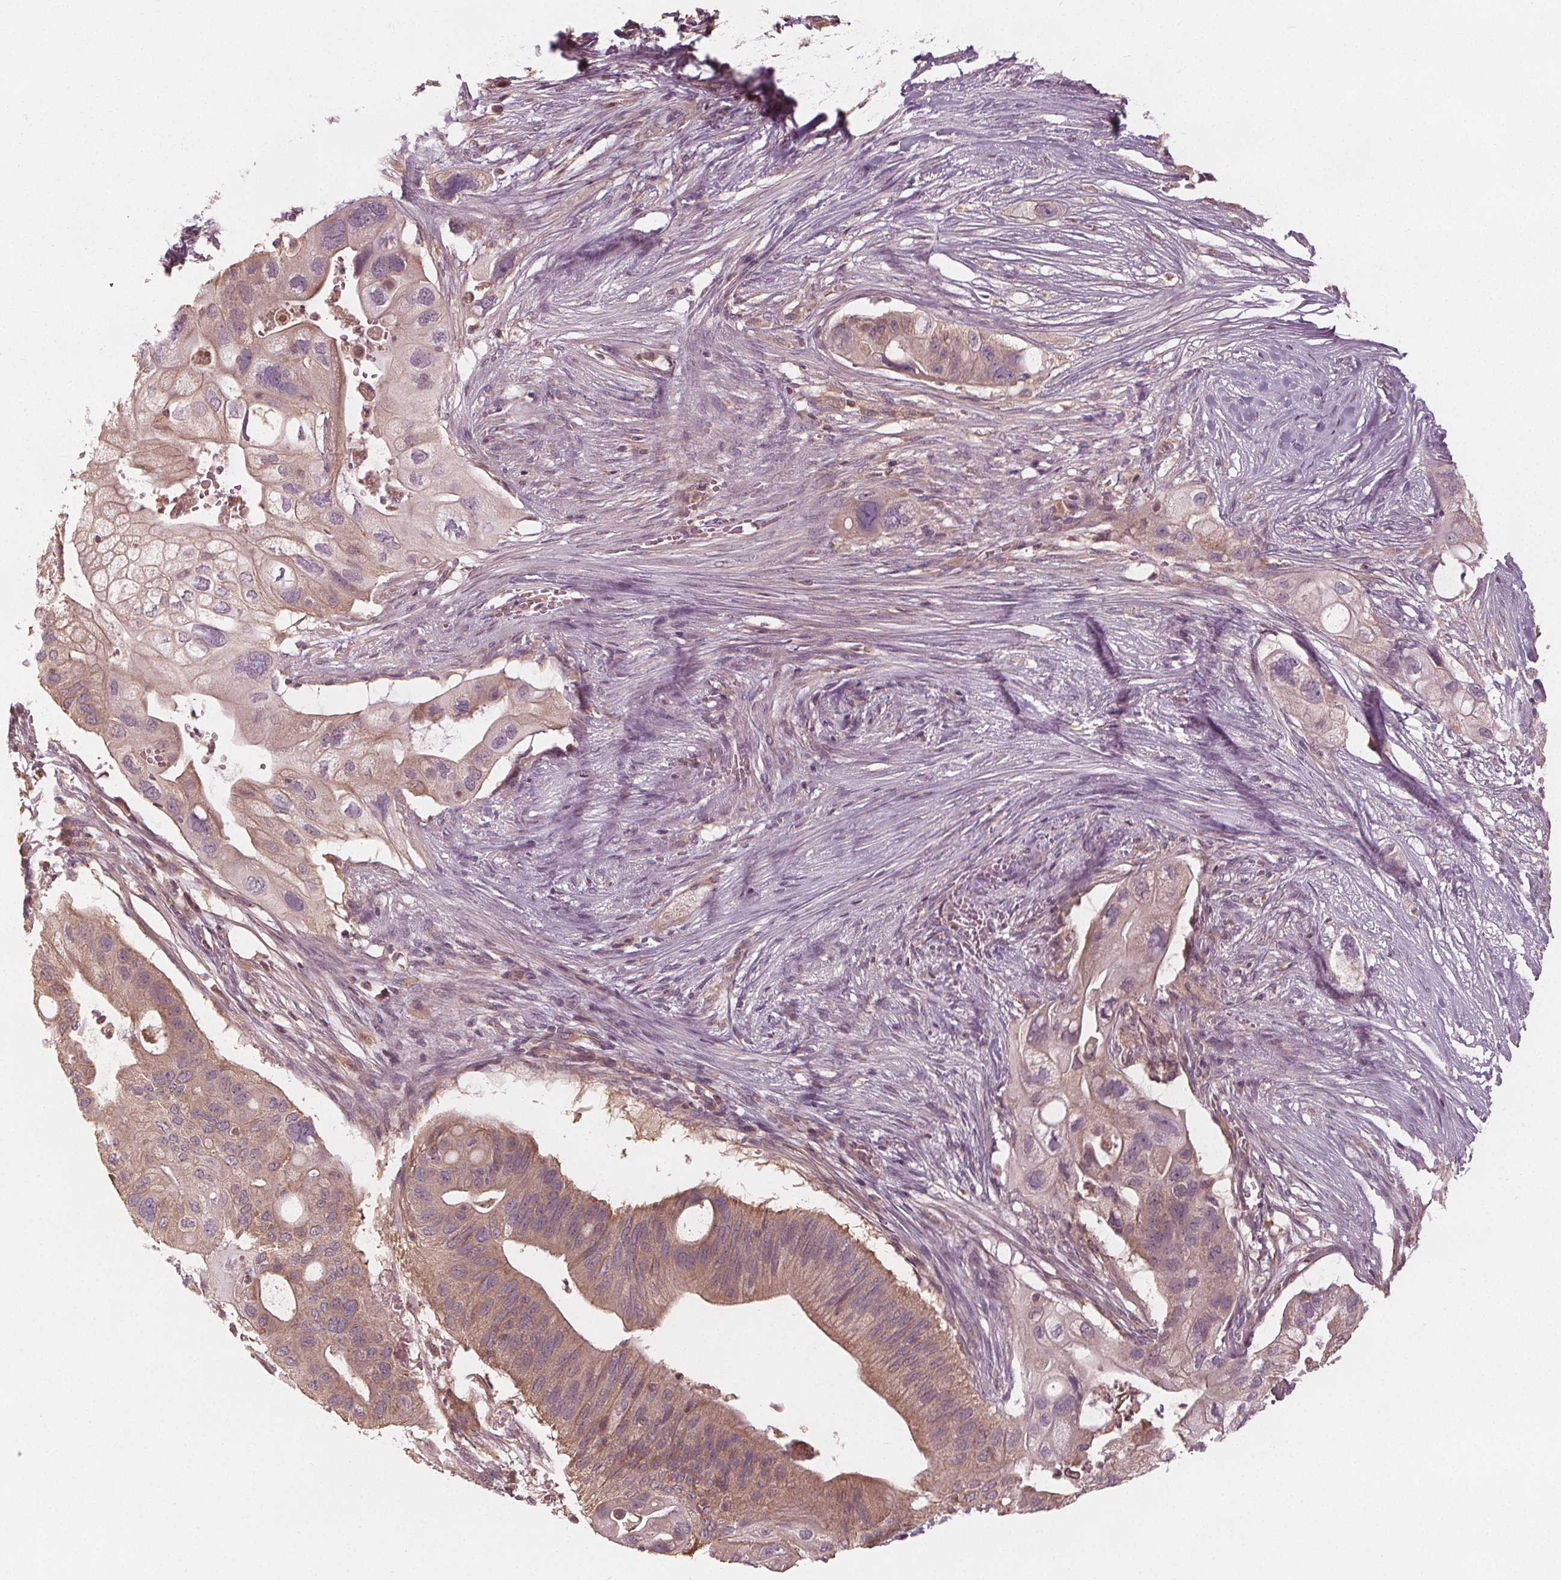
{"staining": {"intensity": "weak", "quantity": "25%-75%", "location": "cytoplasmic/membranous"}, "tissue": "pancreatic cancer", "cell_type": "Tumor cells", "image_type": "cancer", "snomed": [{"axis": "morphology", "description": "Adenocarcinoma, NOS"}, {"axis": "topography", "description": "Pancreas"}], "caption": "Pancreatic cancer (adenocarcinoma) tissue displays weak cytoplasmic/membranous expression in about 25%-75% of tumor cells (DAB IHC with brightfield microscopy, high magnification).", "gene": "GNB2", "patient": {"sex": "female", "age": 72}}